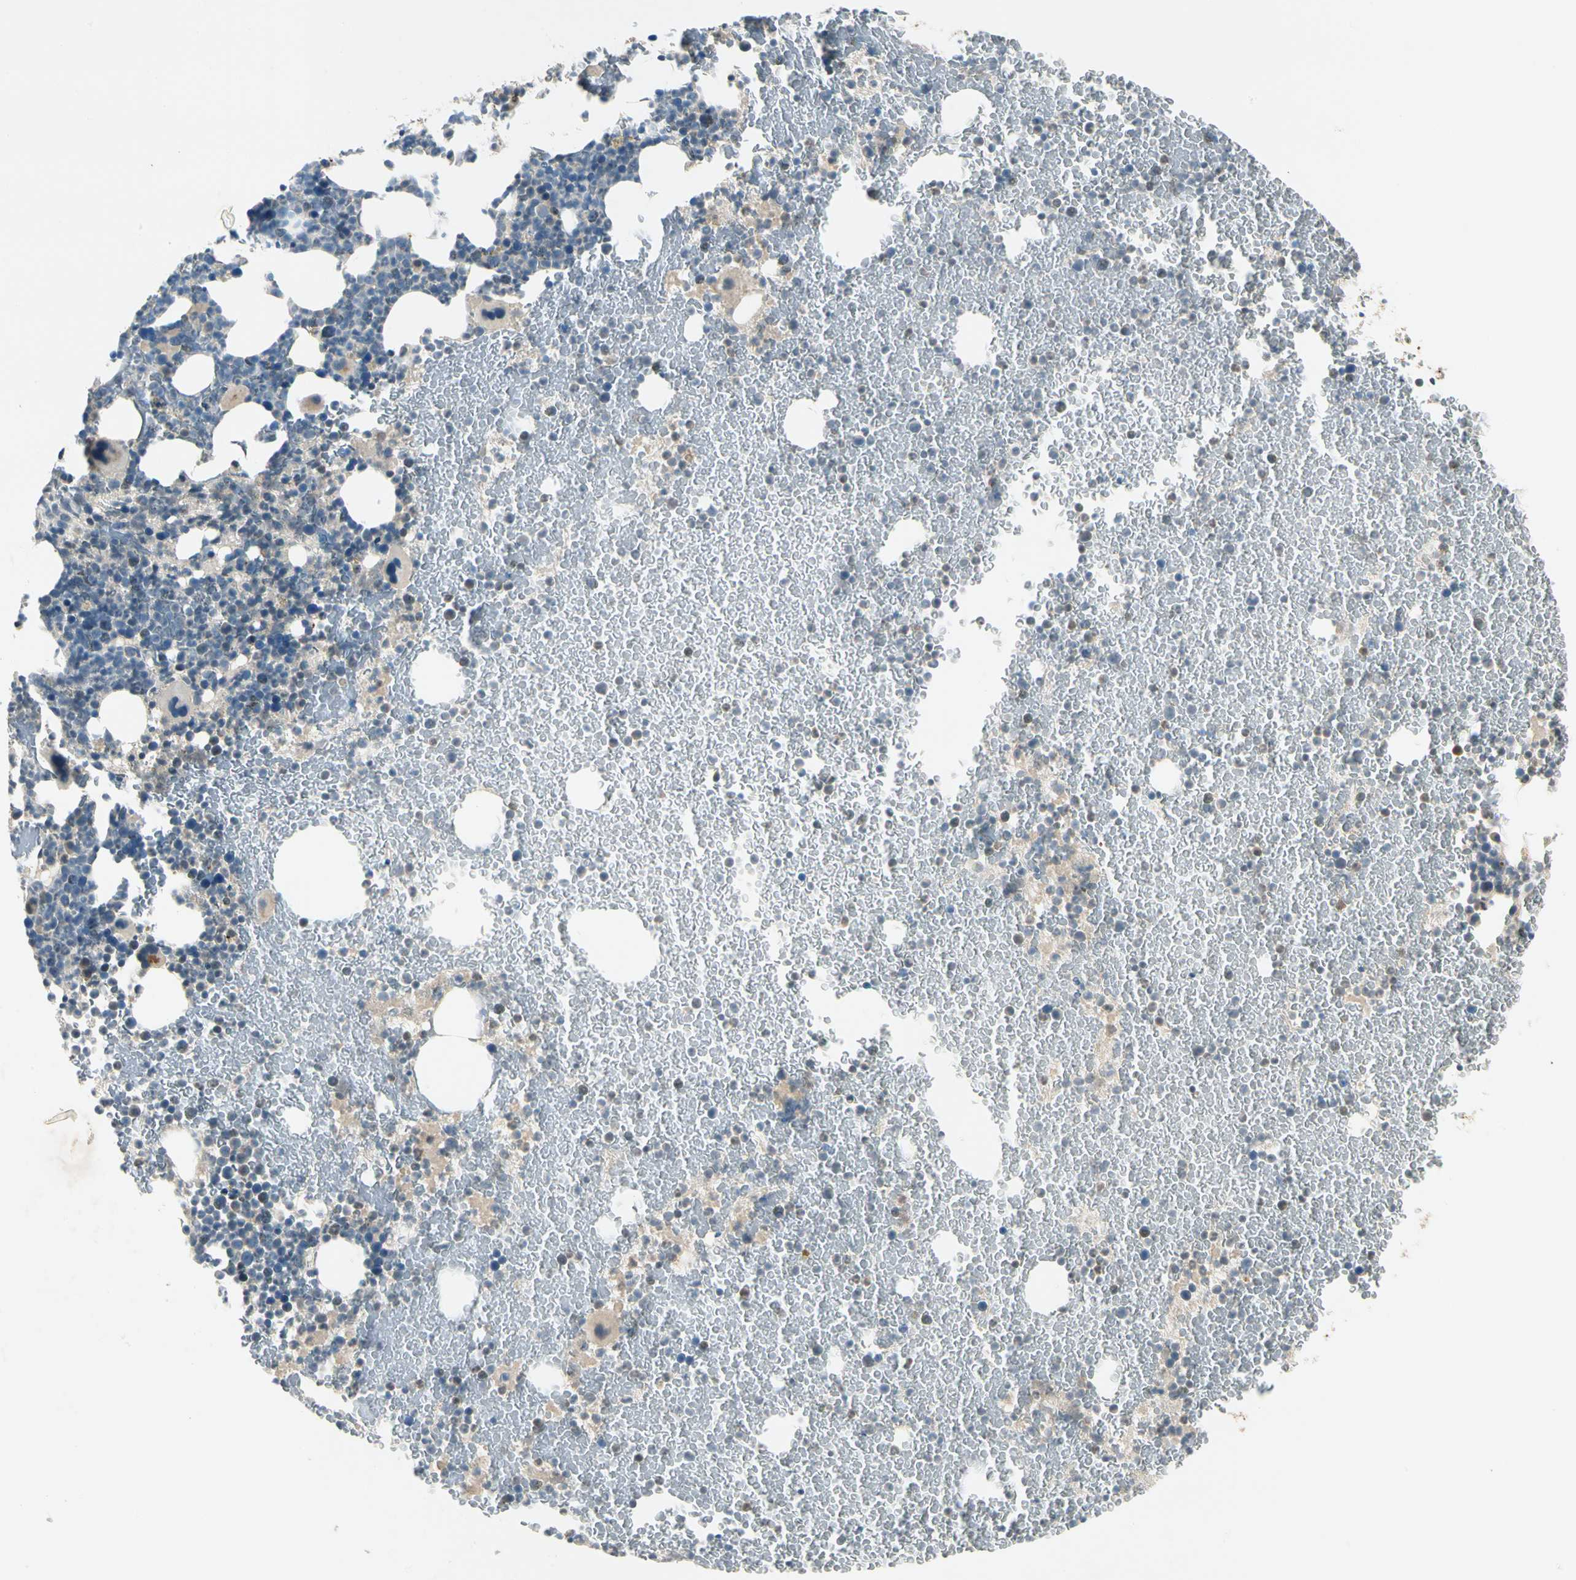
{"staining": {"intensity": "weak", "quantity": "25%-75%", "location": "cytoplasmic/membranous"}, "tissue": "bone marrow", "cell_type": "Hematopoietic cells", "image_type": "normal", "snomed": [{"axis": "morphology", "description": "Normal tissue, NOS"}, {"axis": "topography", "description": "Bone marrow"}], "caption": "Protein staining of unremarkable bone marrow shows weak cytoplasmic/membranous expression in about 25%-75% of hematopoietic cells. (IHC, brightfield microscopy, high magnification).", "gene": "MANSC1", "patient": {"sex": "female", "age": 52}}